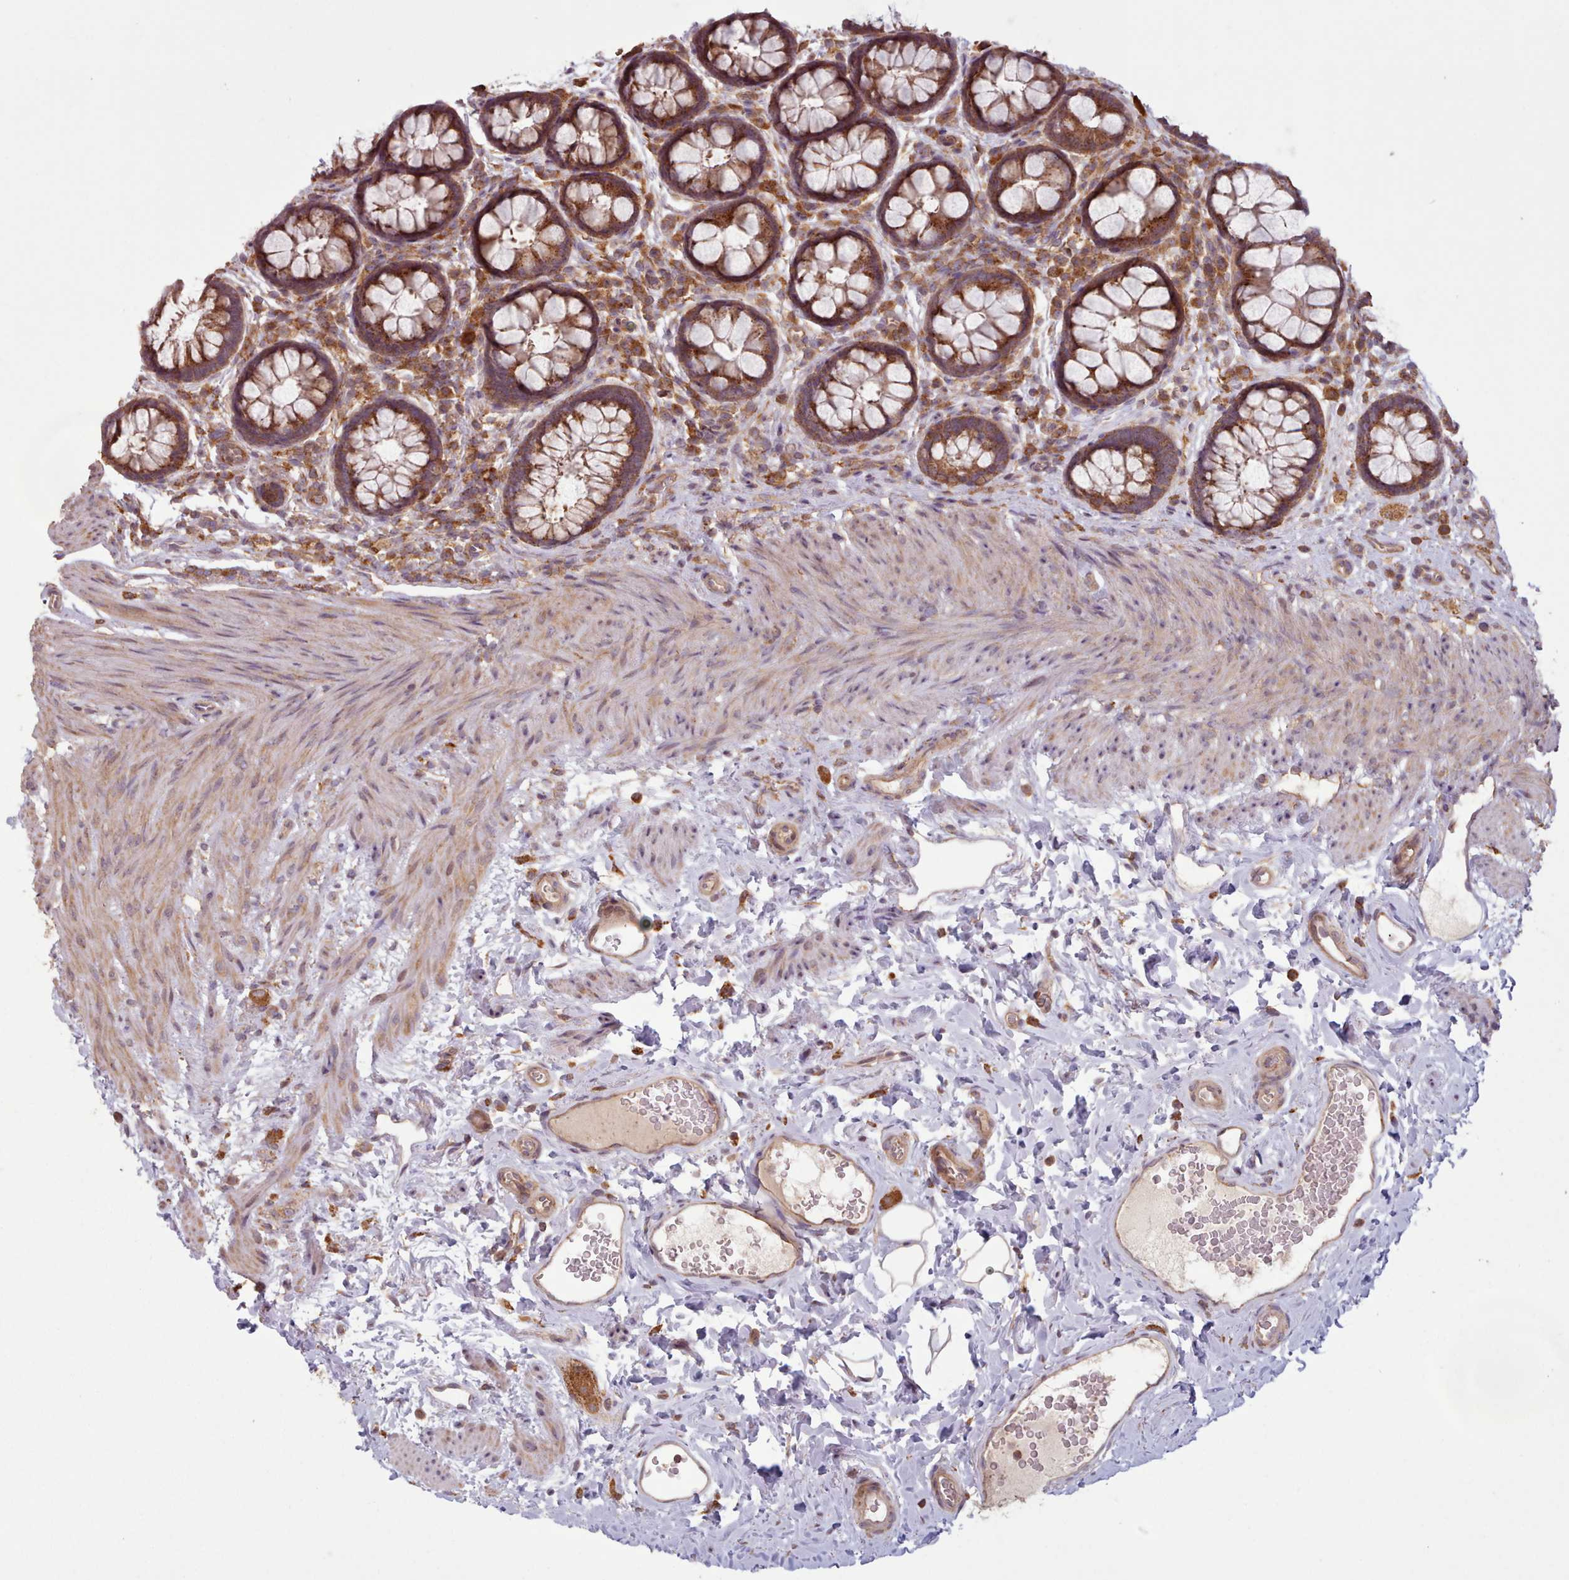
{"staining": {"intensity": "moderate", "quantity": ">75%", "location": "cytoplasmic/membranous"}, "tissue": "rectum", "cell_type": "Glandular cells", "image_type": "normal", "snomed": [{"axis": "morphology", "description": "Normal tissue, NOS"}, {"axis": "topography", "description": "Rectum"}, {"axis": "topography", "description": "Peripheral nerve tissue"}], "caption": "Glandular cells exhibit medium levels of moderate cytoplasmic/membranous staining in about >75% of cells in benign rectum. (DAB IHC, brown staining for protein, blue staining for nuclei).", "gene": "WASHC2A", "patient": {"sex": "female", "age": 69}}